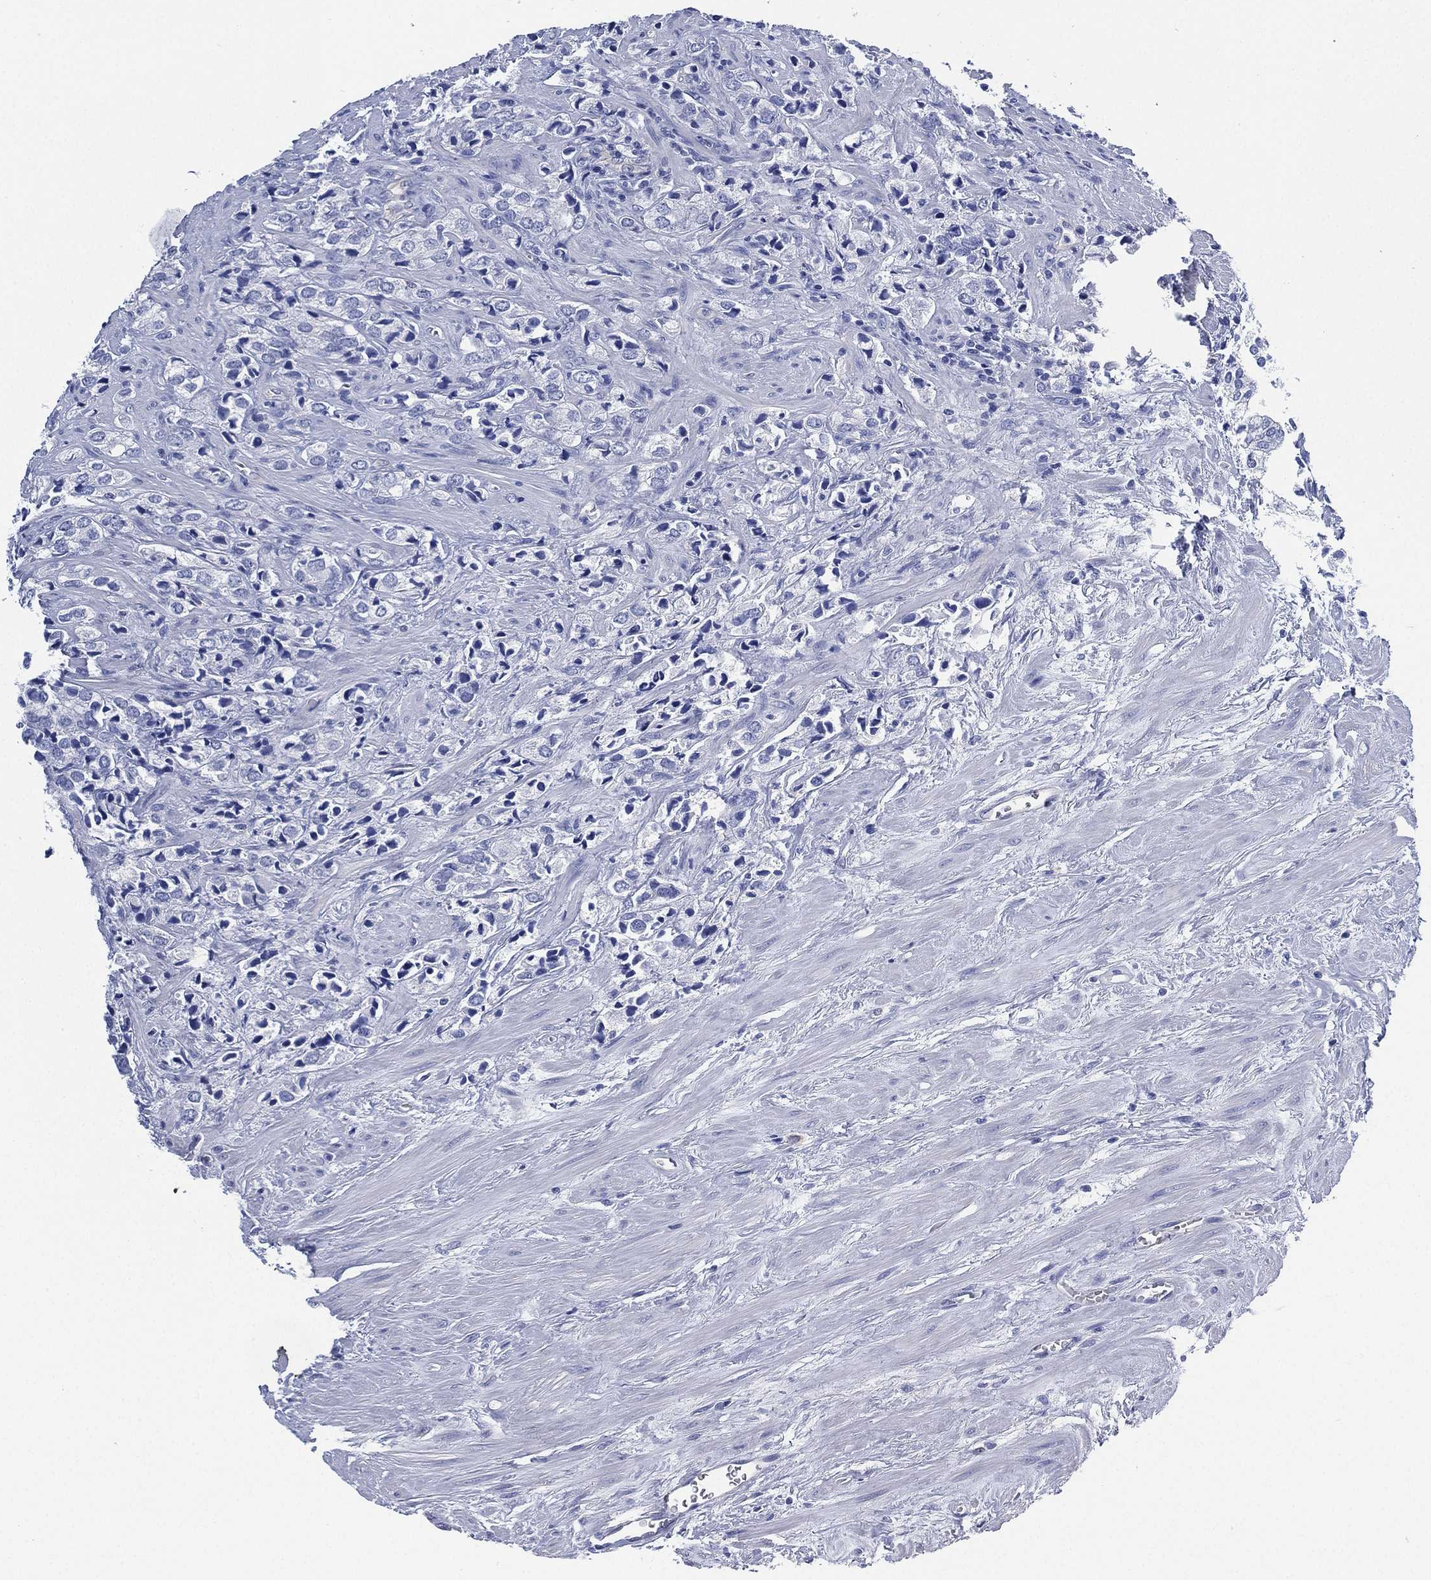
{"staining": {"intensity": "negative", "quantity": "none", "location": "none"}, "tissue": "prostate cancer", "cell_type": "Tumor cells", "image_type": "cancer", "snomed": [{"axis": "morphology", "description": "Adenocarcinoma, NOS"}, {"axis": "topography", "description": "Prostate and seminal vesicle, NOS"}], "caption": "A micrograph of adenocarcinoma (prostate) stained for a protein exhibits no brown staining in tumor cells. (Brightfield microscopy of DAB (3,3'-diaminobenzidine) immunohistochemistry at high magnification).", "gene": "CCDC70", "patient": {"sex": "male", "age": 63}}